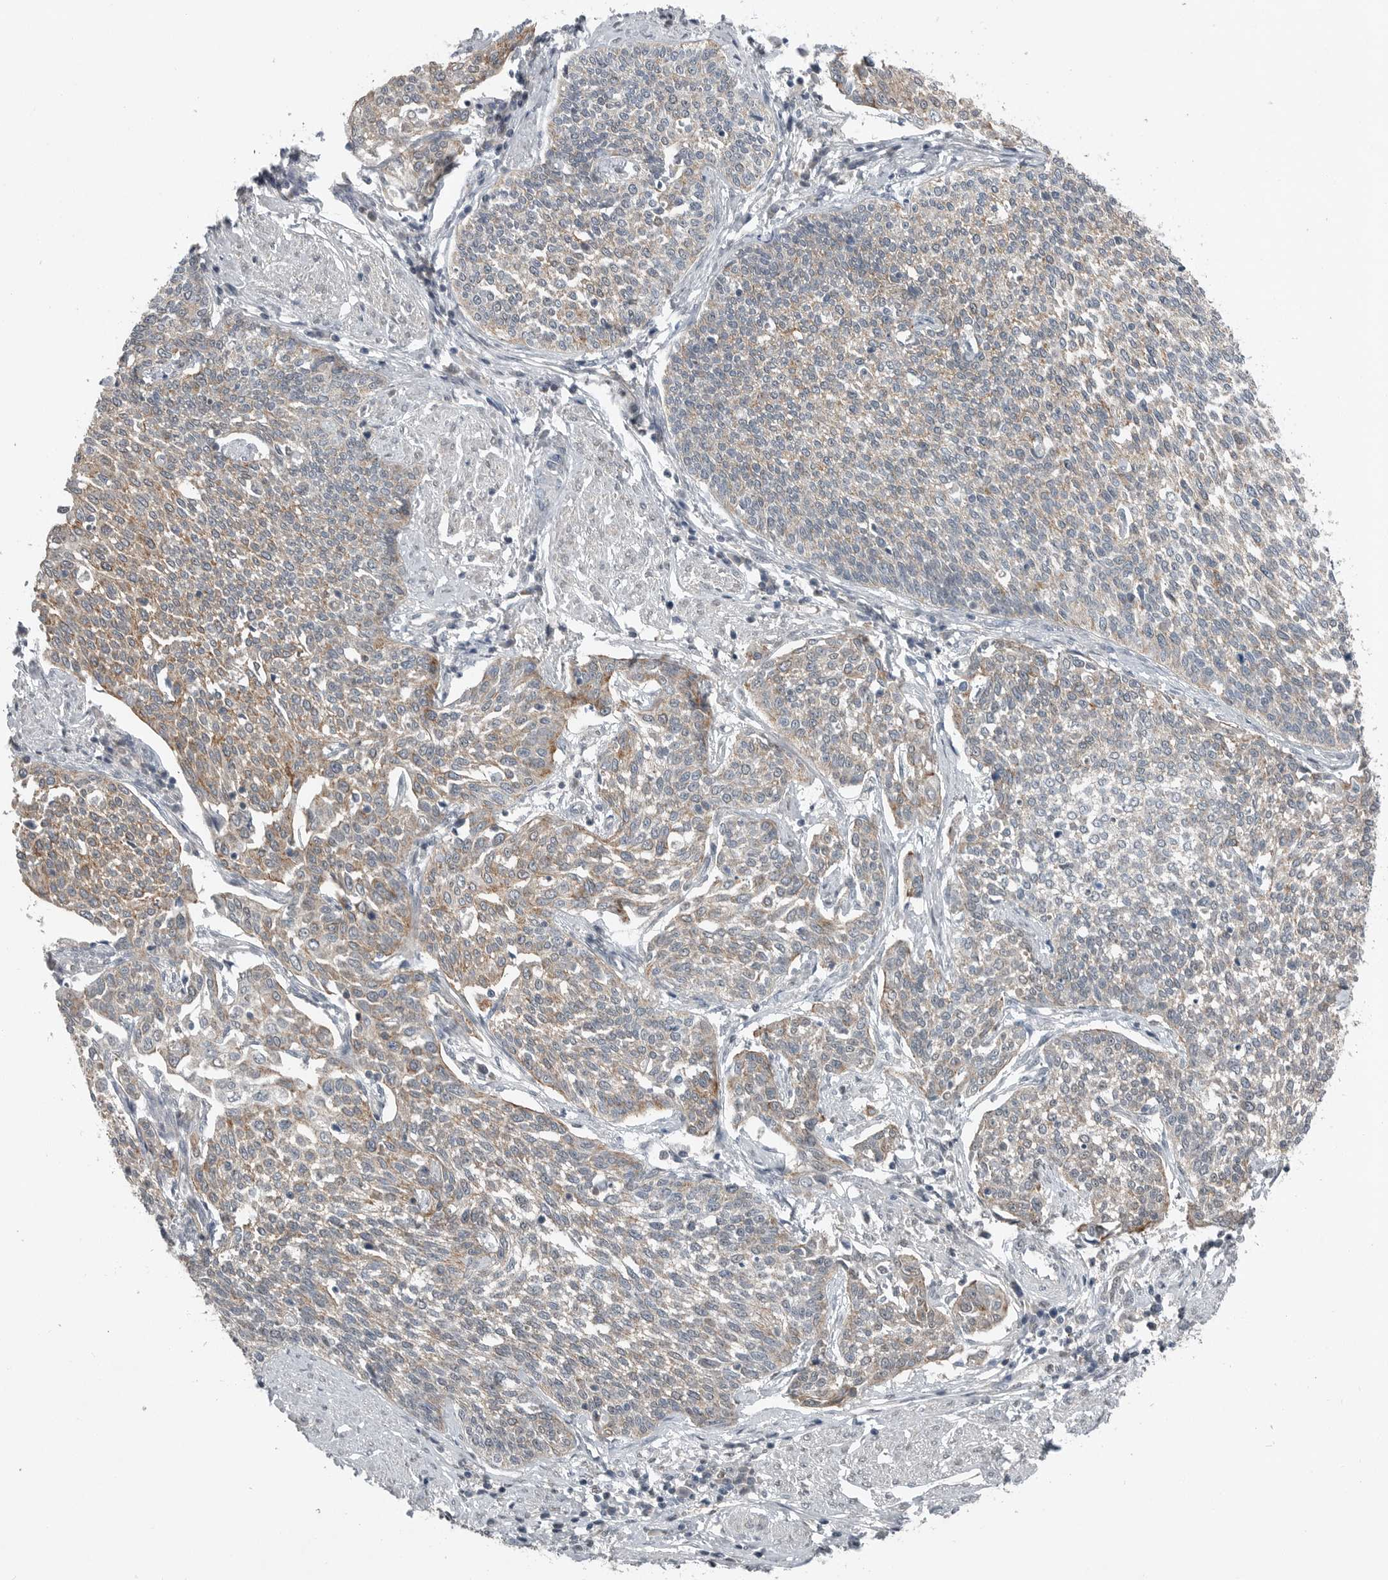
{"staining": {"intensity": "weak", "quantity": ">75%", "location": "cytoplasmic/membranous"}, "tissue": "cervical cancer", "cell_type": "Tumor cells", "image_type": "cancer", "snomed": [{"axis": "morphology", "description": "Squamous cell carcinoma, NOS"}, {"axis": "topography", "description": "Cervix"}], "caption": "DAB immunohistochemical staining of squamous cell carcinoma (cervical) reveals weak cytoplasmic/membranous protein expression in approximately >75% of tumor cells.", "gene": "MFAP3L", "patient": {"sex": "female", "age": 34}}